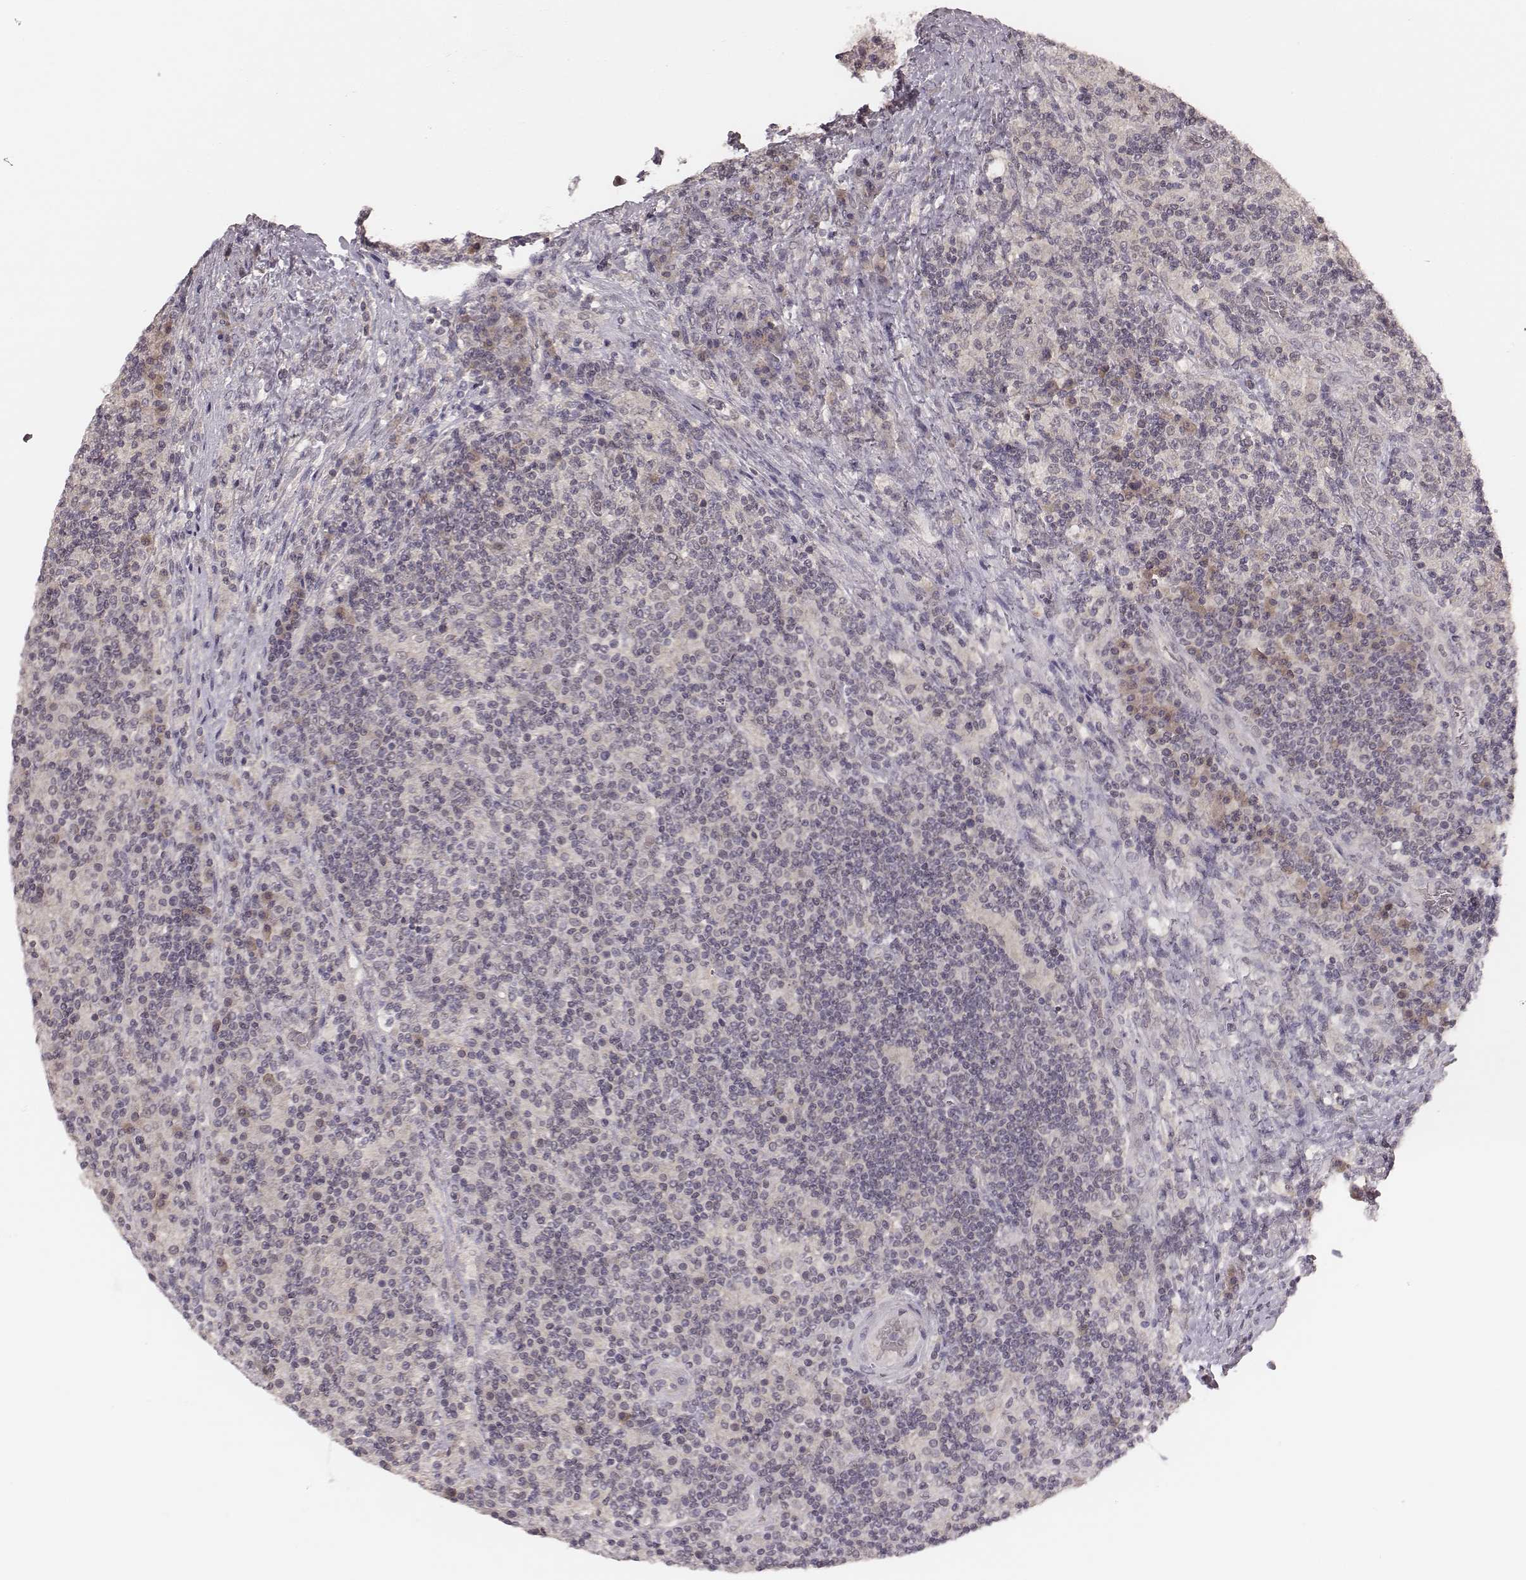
{"staining": {"intensity": "negative", "quantity": "none", "location": "none"}, "tissue": "lymphoma", "cell_type": "Tumor cells", "image_type": "cancer", "snomed": [{"axis": "morphology", "description": "Hodgkin's disease, NOS"}, {"axis": "topography", "description": "Lymph node"}], "caption": "Hodgkin's disease was stained to show a protein in brown. There is no significant positivity in tumor cells. The staining is performed using DAB brown chromogen with nuclei counter-stained in using hematoxylin.", "gene": "LY6K", "patient": {"sex": "male", "age": 70}}